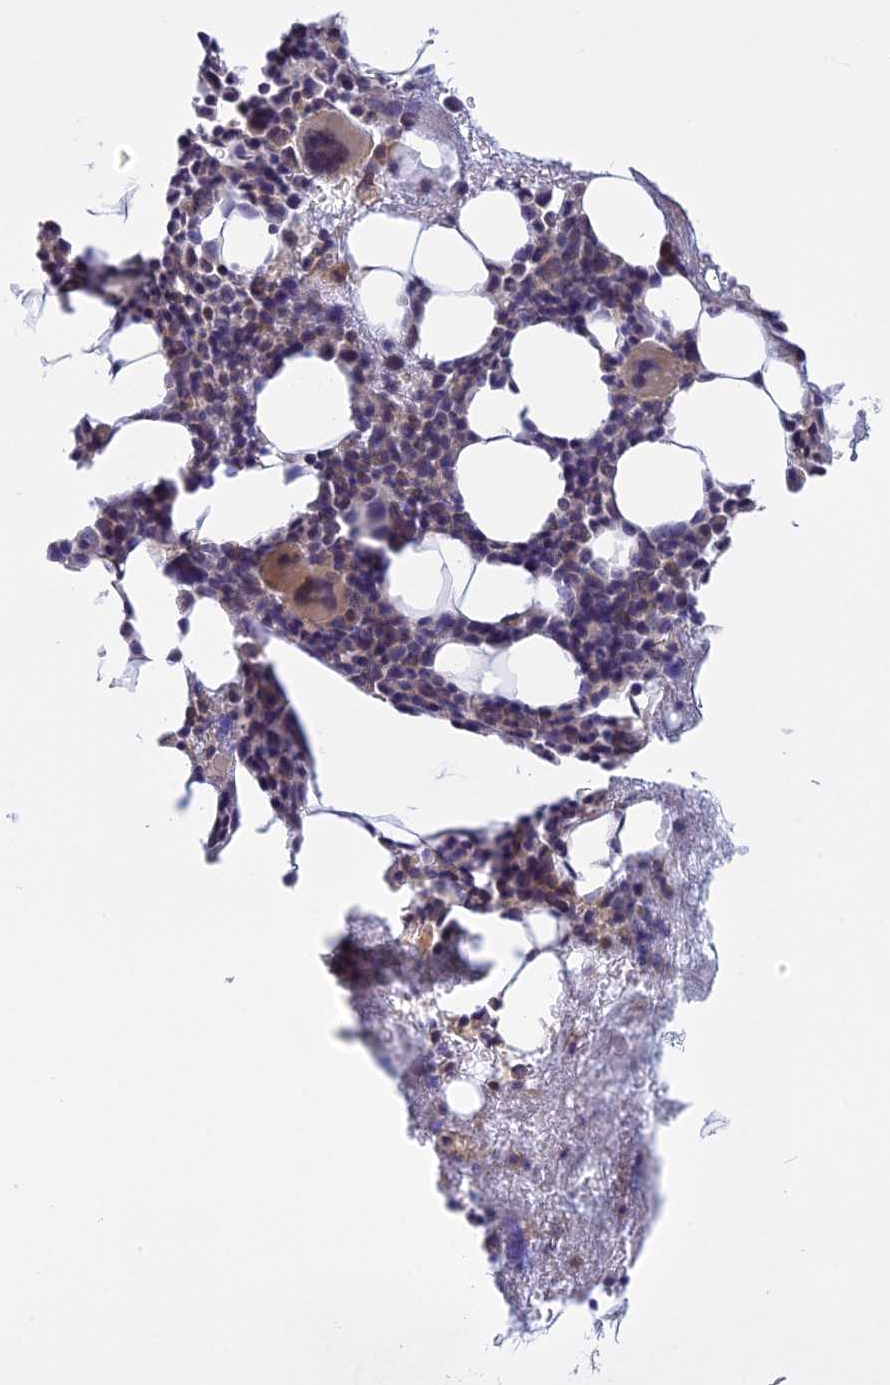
{"staining": {"intensity": "weak", "quantity": "<25%", "location": "nuclear"}, "tissue": "bone marrow", "cell_type": "Hematopoietic cells", "image_type": "normal", "snomed": [{"axis": "morphology", "description": "Normal tissue, NOS"}, {"axis": "topography", "description": "Bone marrow"}], "caption": "A photomicrograph of bone marrow stained for a protein reveals no brown staining in hematopoietic cells. Nuclei are stained in blue.", "gene": "CORO2A", "patient": {"sex": "female", "age": 37}}